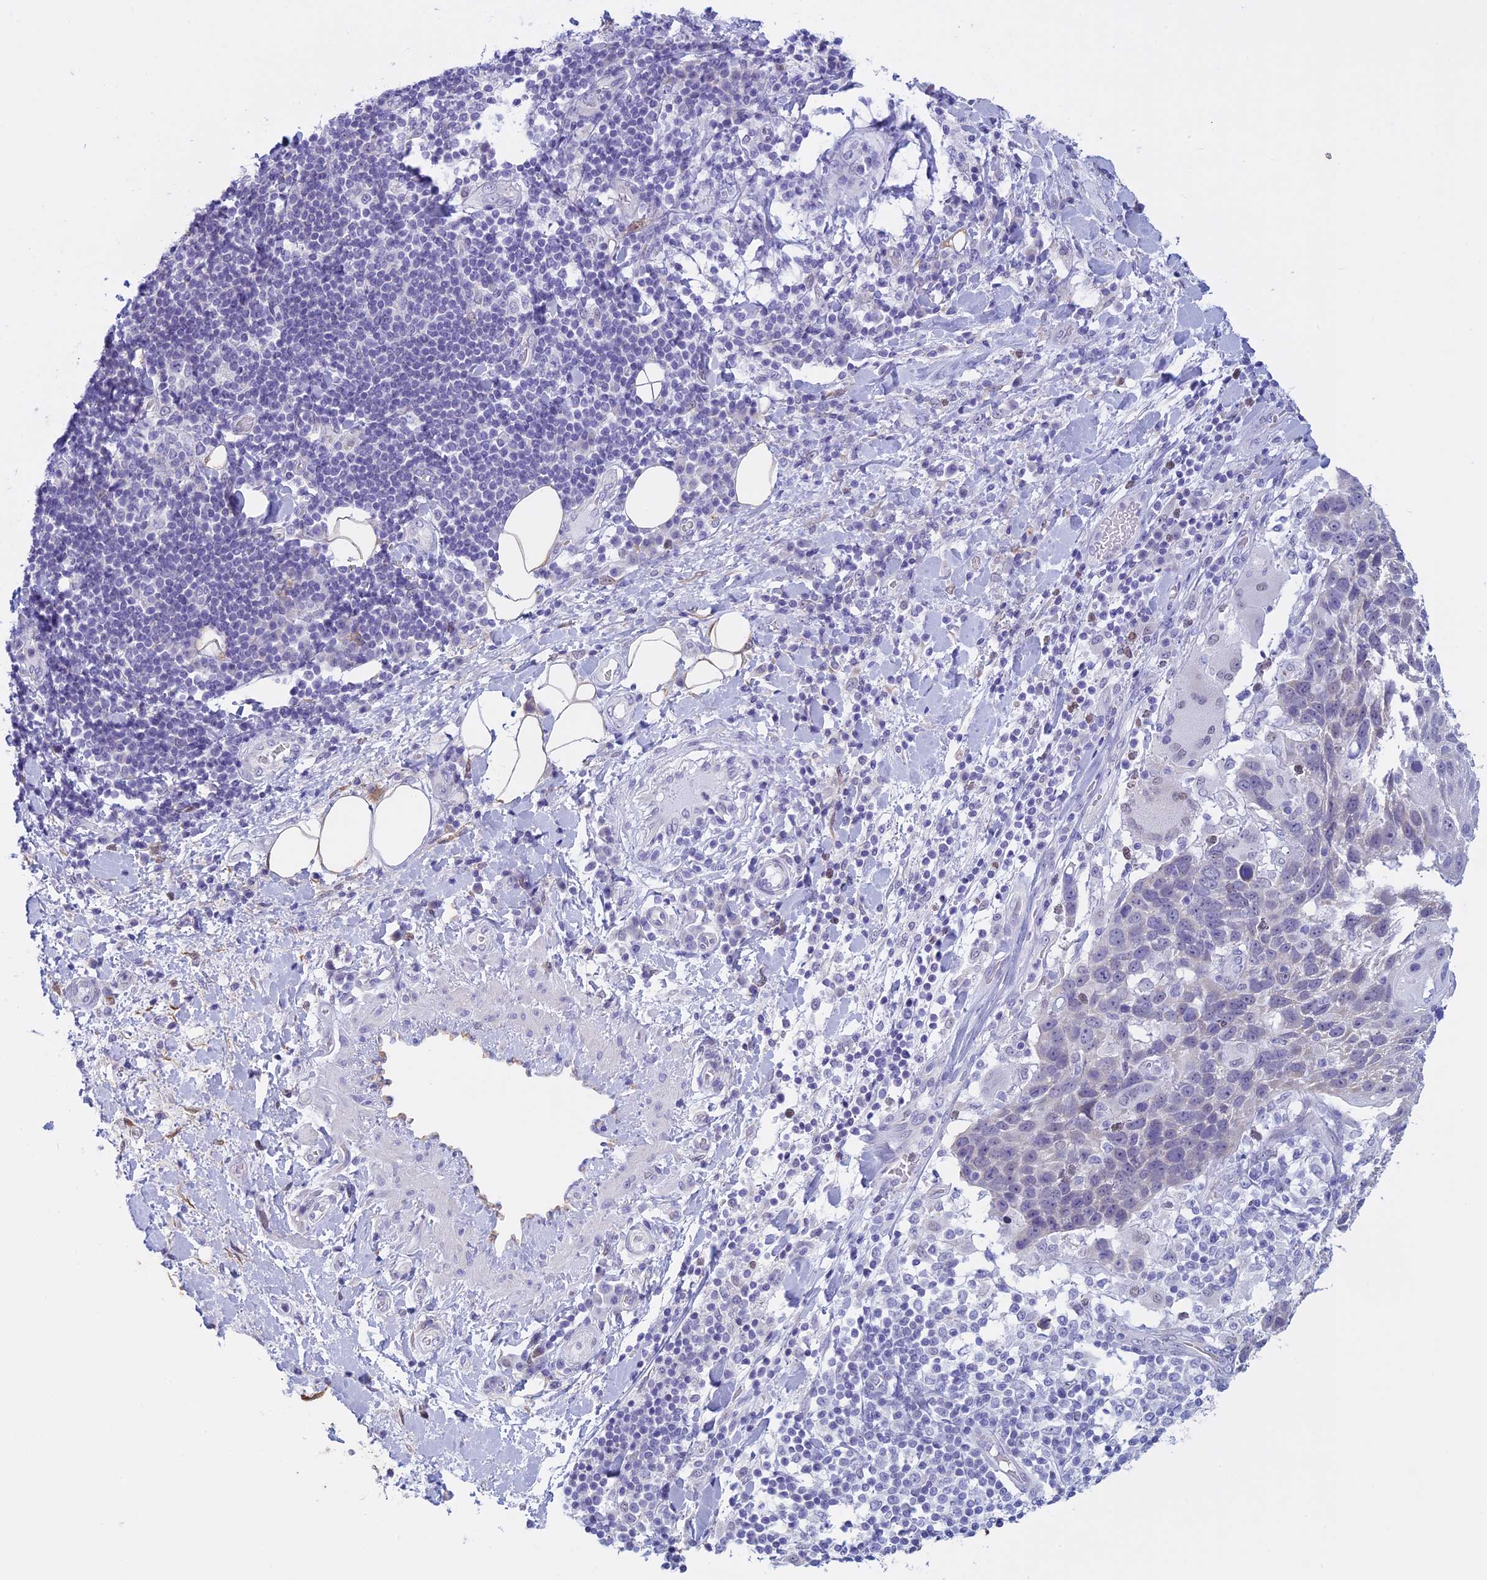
{"staining": {"intensity": "moderate", "quantity": "25%-75%", "location": "cytoplasmic/membranous"}, "tissue": "adipose tissue", "cell_type": "Adipocytes", "image_type": "normal", "snomed": [{"axis": "morphology", "description": "Normal tissue, NOS"}, {"axis": "morphology", "description": "Squamous cell carcinoma, NOS"}, {"axis": "topography", "description": "Lymph node"}, {"axis": "topography", "description": "Bronchus"}, {"axis": "topography", "description": "Lung"}], "caption": "DAB (3,3'-diaminobenzidine) immunohistochemical staining of benign adipose tissue displays moderate cytoplasmic/membranous protein expression in about 25%-75% of adipocytes. The protein of interest is shown in brown color, while the nuclei are stained blue.", "gene": "LHFPL2", "patient": {"sex": "male", "age": 66}}